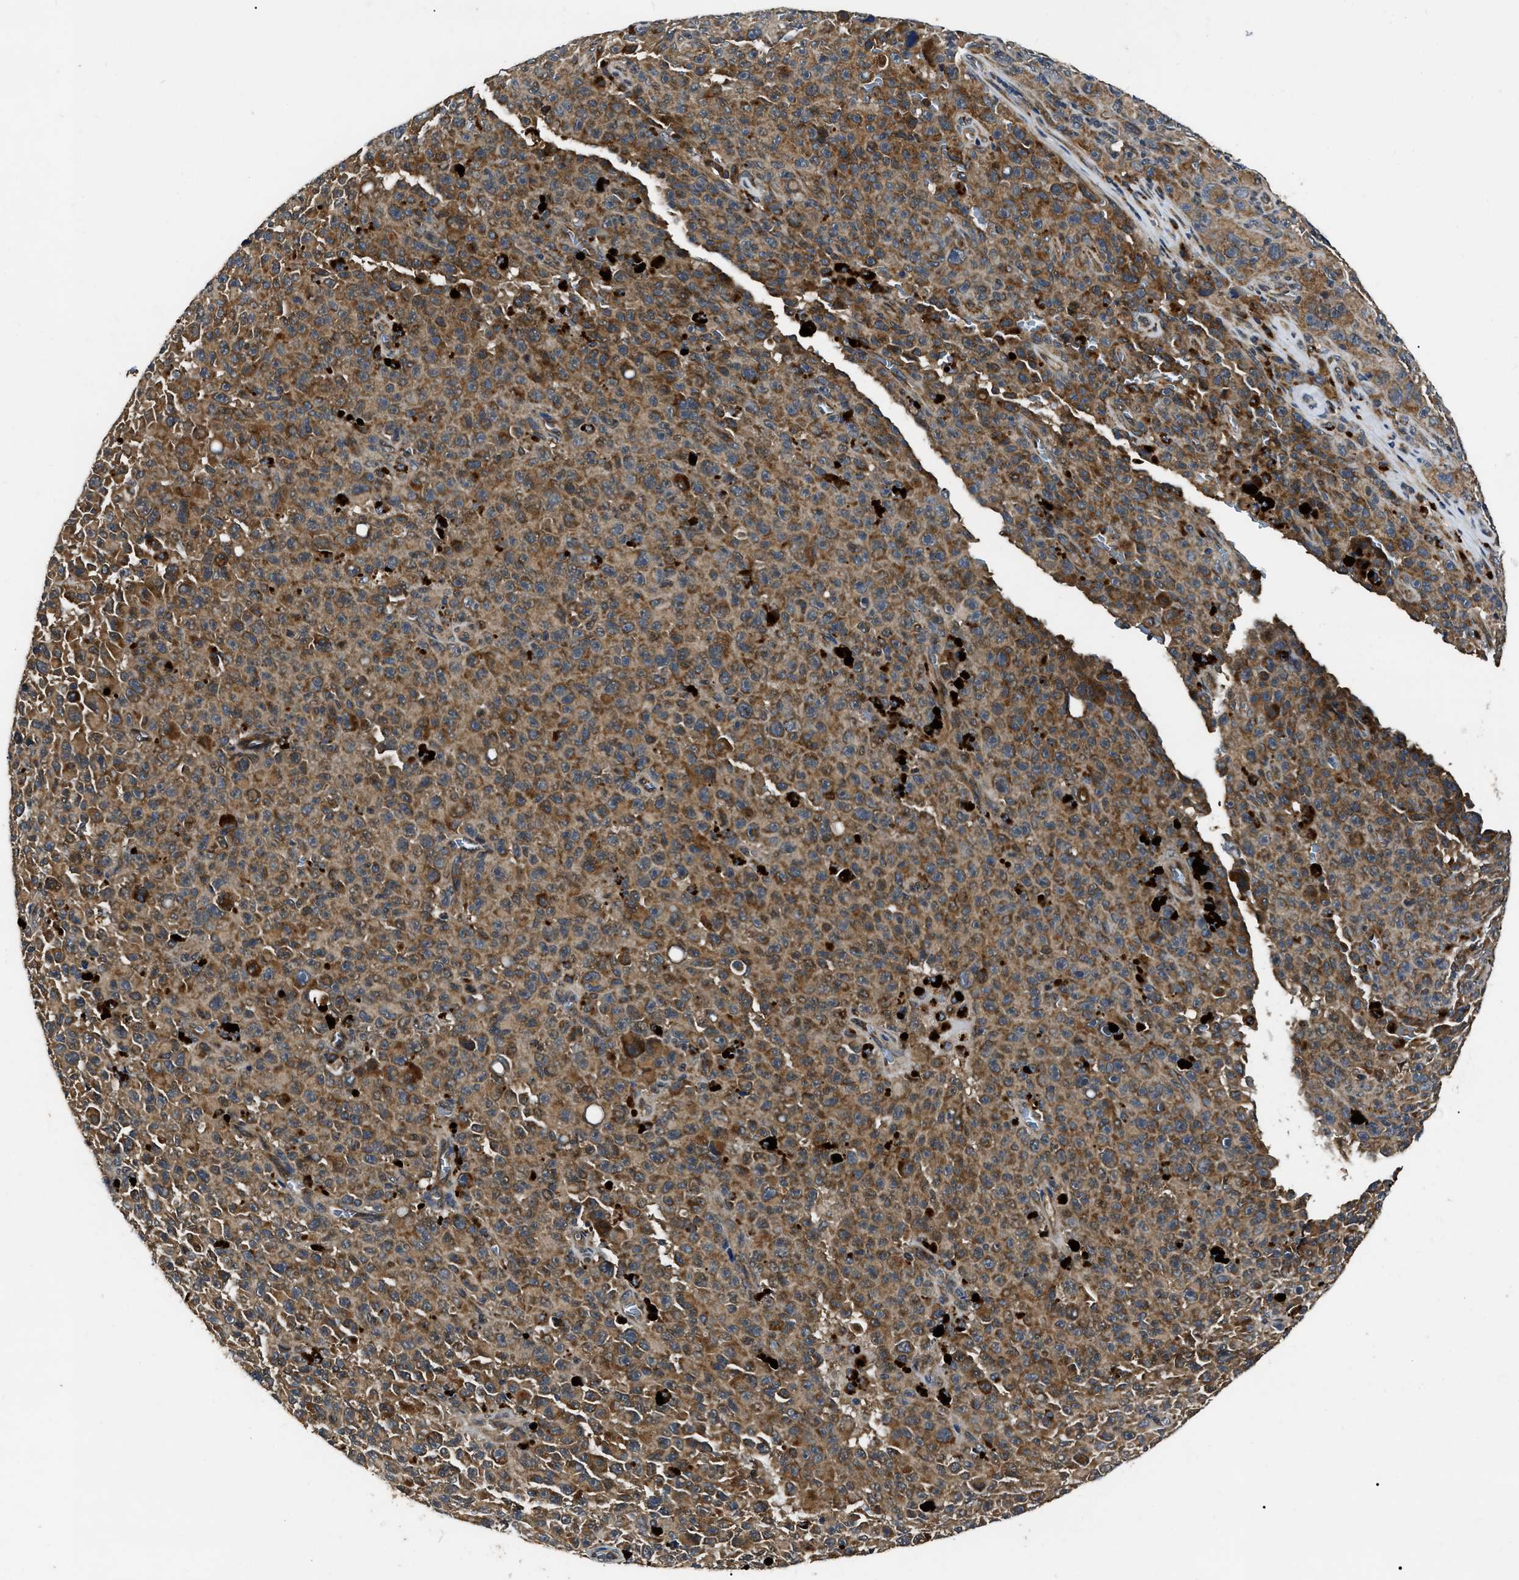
{"staining": {"intensity": "moderate", "quantity": ">75%", "location": "cytoplasmic/membranous"}, "tissue": "melanoma", "cell_type": "Tumor cells", "image_type": "cancer", "snomed": [{"axis": "morphology", "description": "Malignant melanoma, NOS"}, {"axis": "topography", "description": "Skin"}], "caption": "DAB (3,3'-diaminobenzidine) immunohistochemical staining of human malignant melanoma displays moderate cytoplasmic/membranous protein staining in about >75% of tumor cells.", "gene": "PPWD1", "patient": {"sex": "female", "age": 82}}